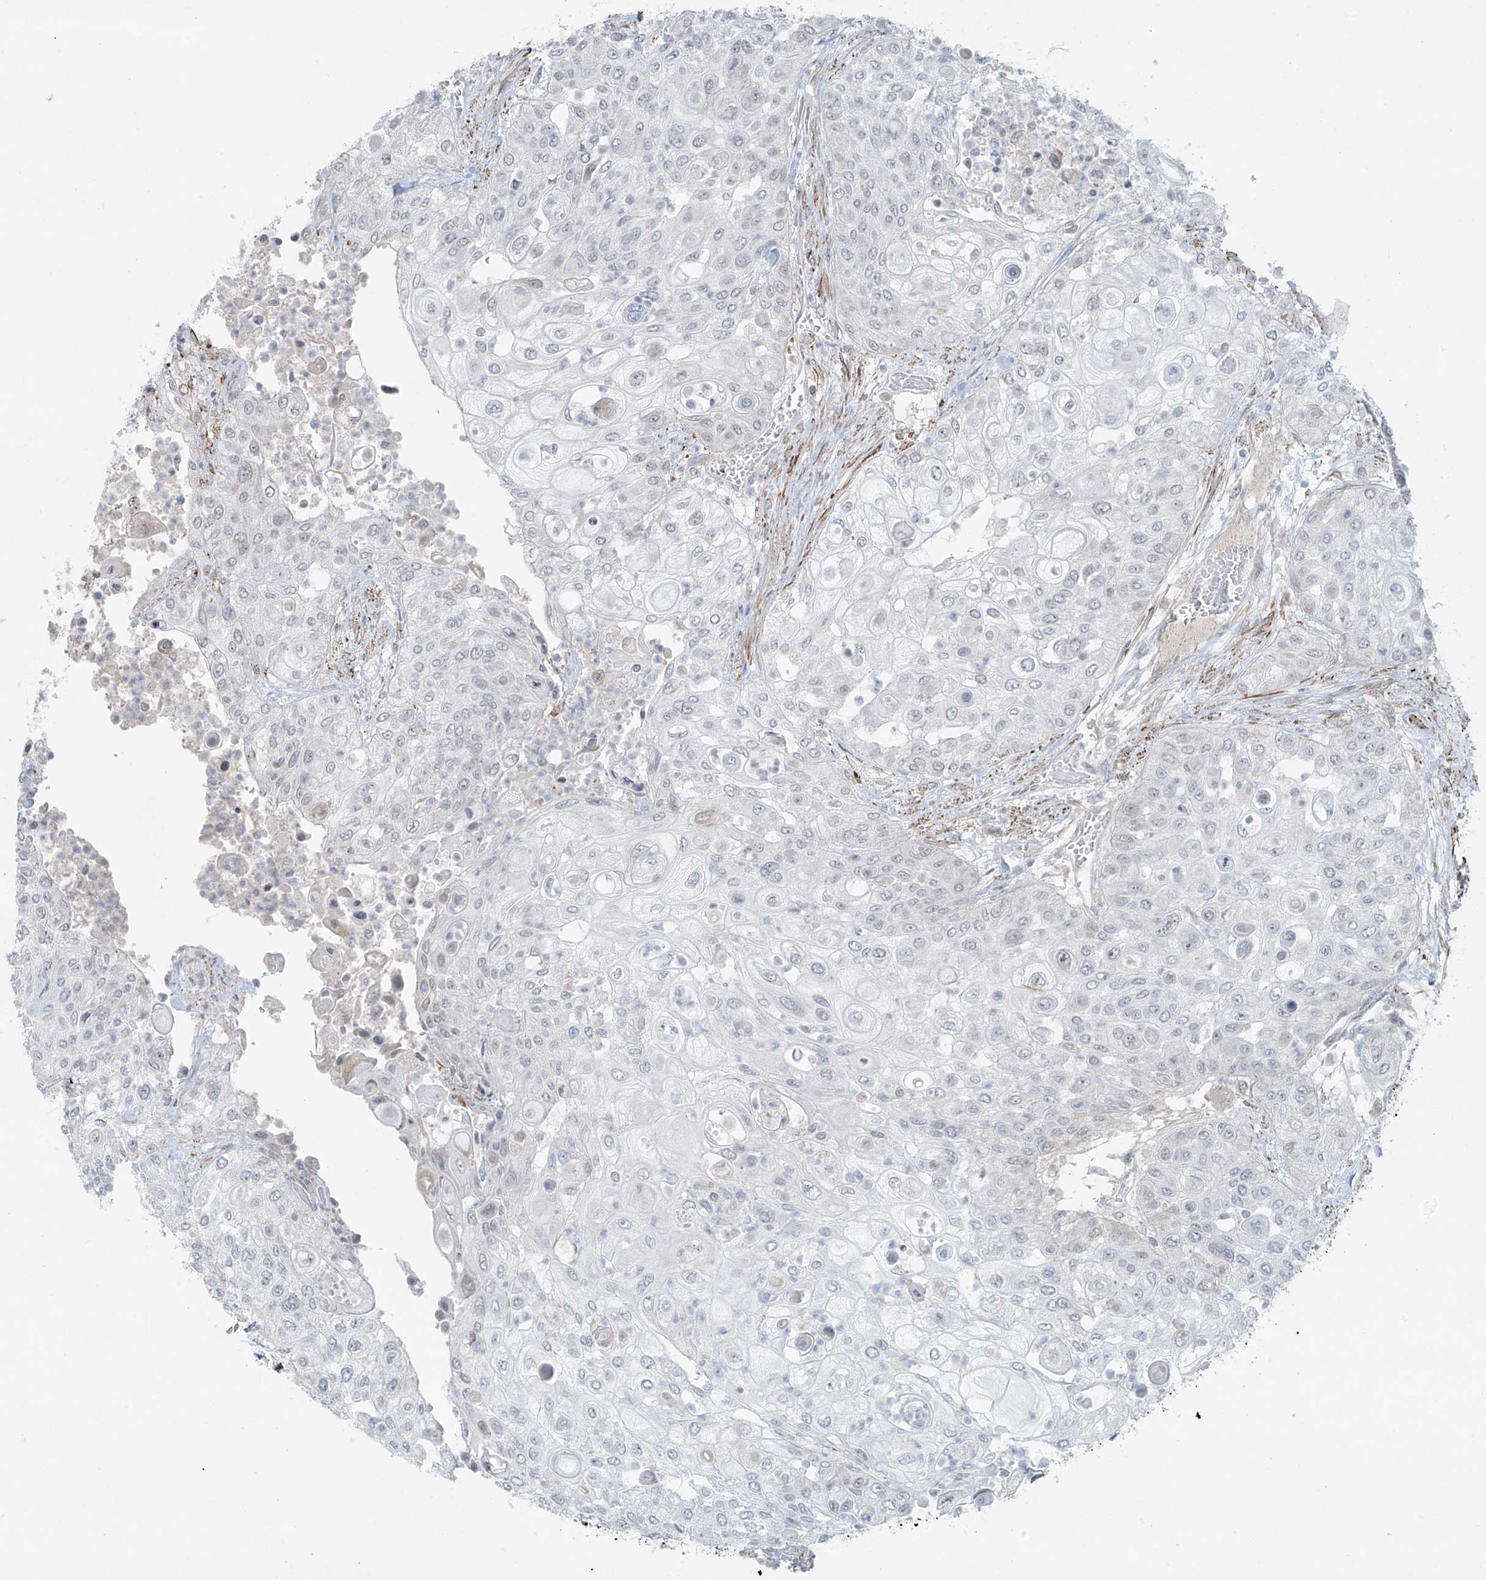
{"staining": {"intensity": "negative", "quantity": "none", "location": "none"}, "tissue": "urothelial cancer", "cell_type": "Tumor cells", "image_type": "cancer", "snomed": [{"axis": "morphology", "description": "Urothelial carcinoma, High grade"}, {"axis": "topography", "description": "Urinary bladder"}], "caption": "An image of human urothelial cancer is negative for staining in tumor cells.", "gene": "RASGEF1A", "patient": {"sex": "female", "age": 79}}